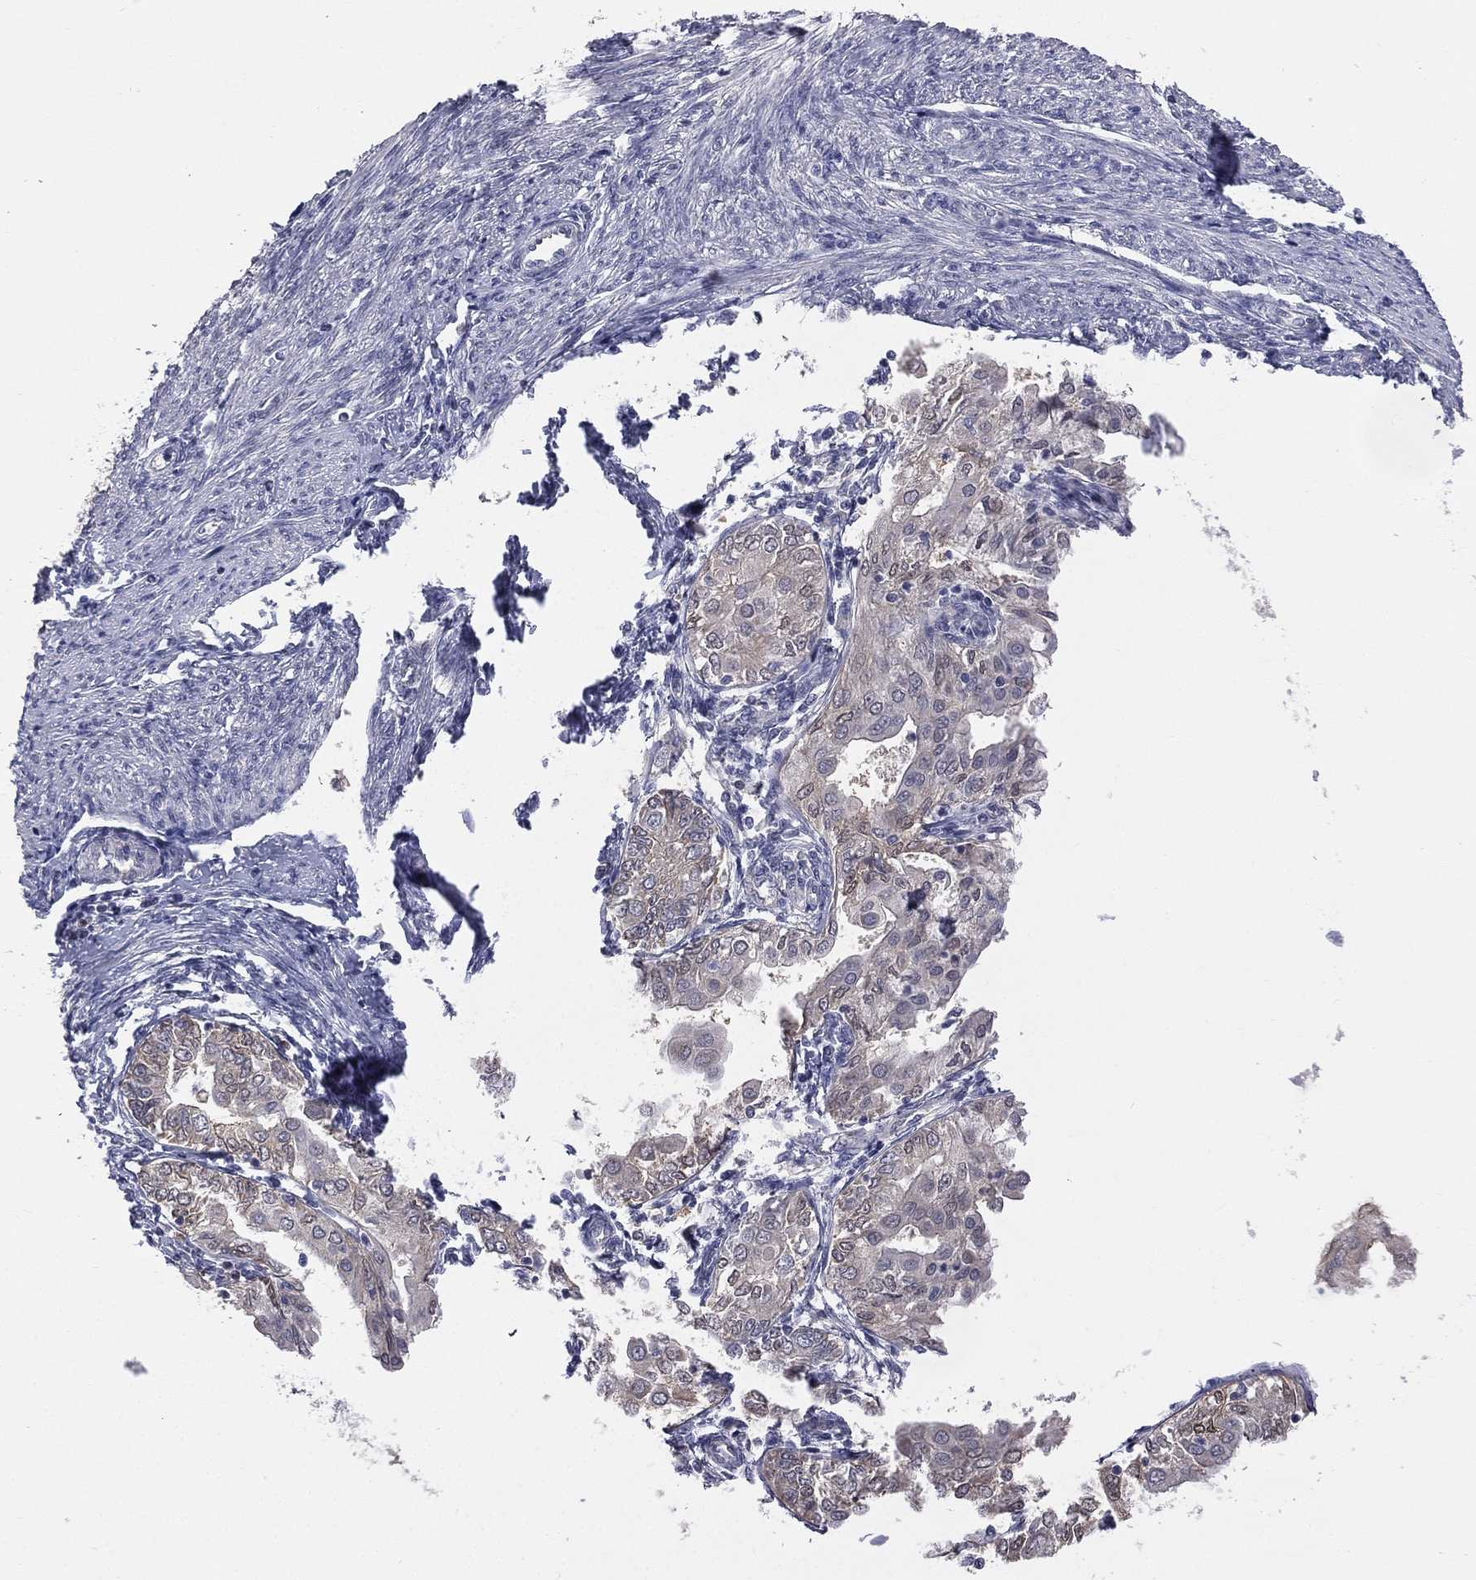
{"staining": {"intensity": "weak", "quantity": "25%-75%", "location": "cytoplasmic/membranous,nuclear"}, "tissue": "endometrial cancer", "cell_type": "Tumor cells", "image_type": "cancer", "snomed": [{"axis": "morphology", "description": "Adenocarcinoma, NOS"}, {"axis": "topography", "description": "Endometrium"}], "caption": "Immunohistochemical staining of human endometrial cancer (adenocarcinoma) demonstrates low levels of weak cytoplasmic/membranous and nuclear protein staining in approximately 25%-75% of tumor cells.", "gene": "DMKN", "patient": {"sex": "female", "age": 68}}